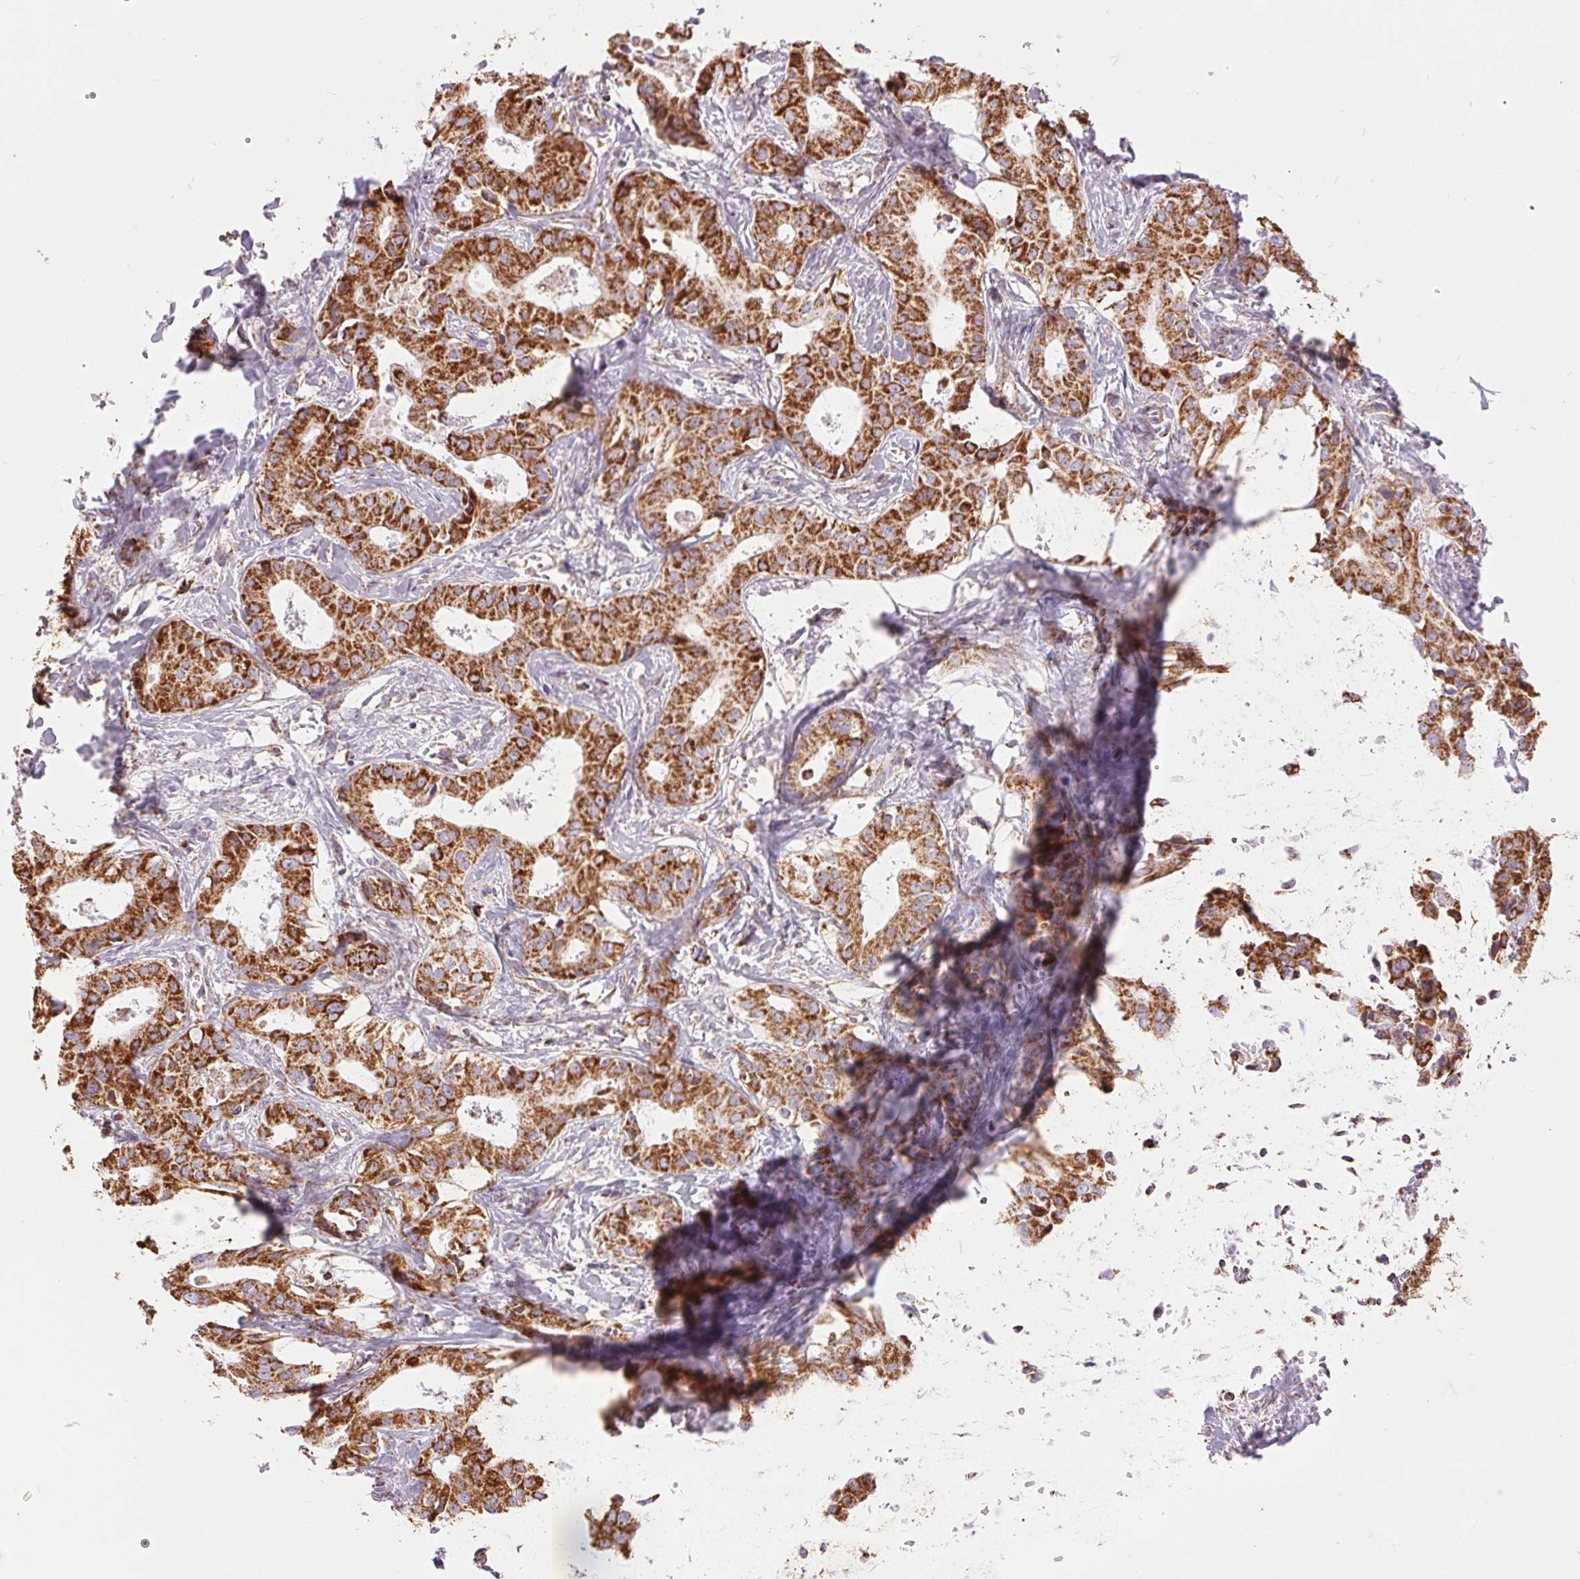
{"staining": {"intensity": "strong", "quantity": ">75%", "location": "cytoplasmic/membranous"}, "tissue": "liver cancer", "cell_type": "Tumor cells", "image_type": "cancer", "snomed": [{"axis": "morphology", "description": "Cholangiocarcinoma"}, {"axis": "topography", "description": "Liver"}], "caption": "DAB immunohistochemical staining of liver cancer (cholangiocarcinoma) exhibits strong cytoplasmic/membranous protein positivity in approximately >75% of tumor cells.", "gene": "ATP5PB", "patient": {"sex": "female", "age": 65}}